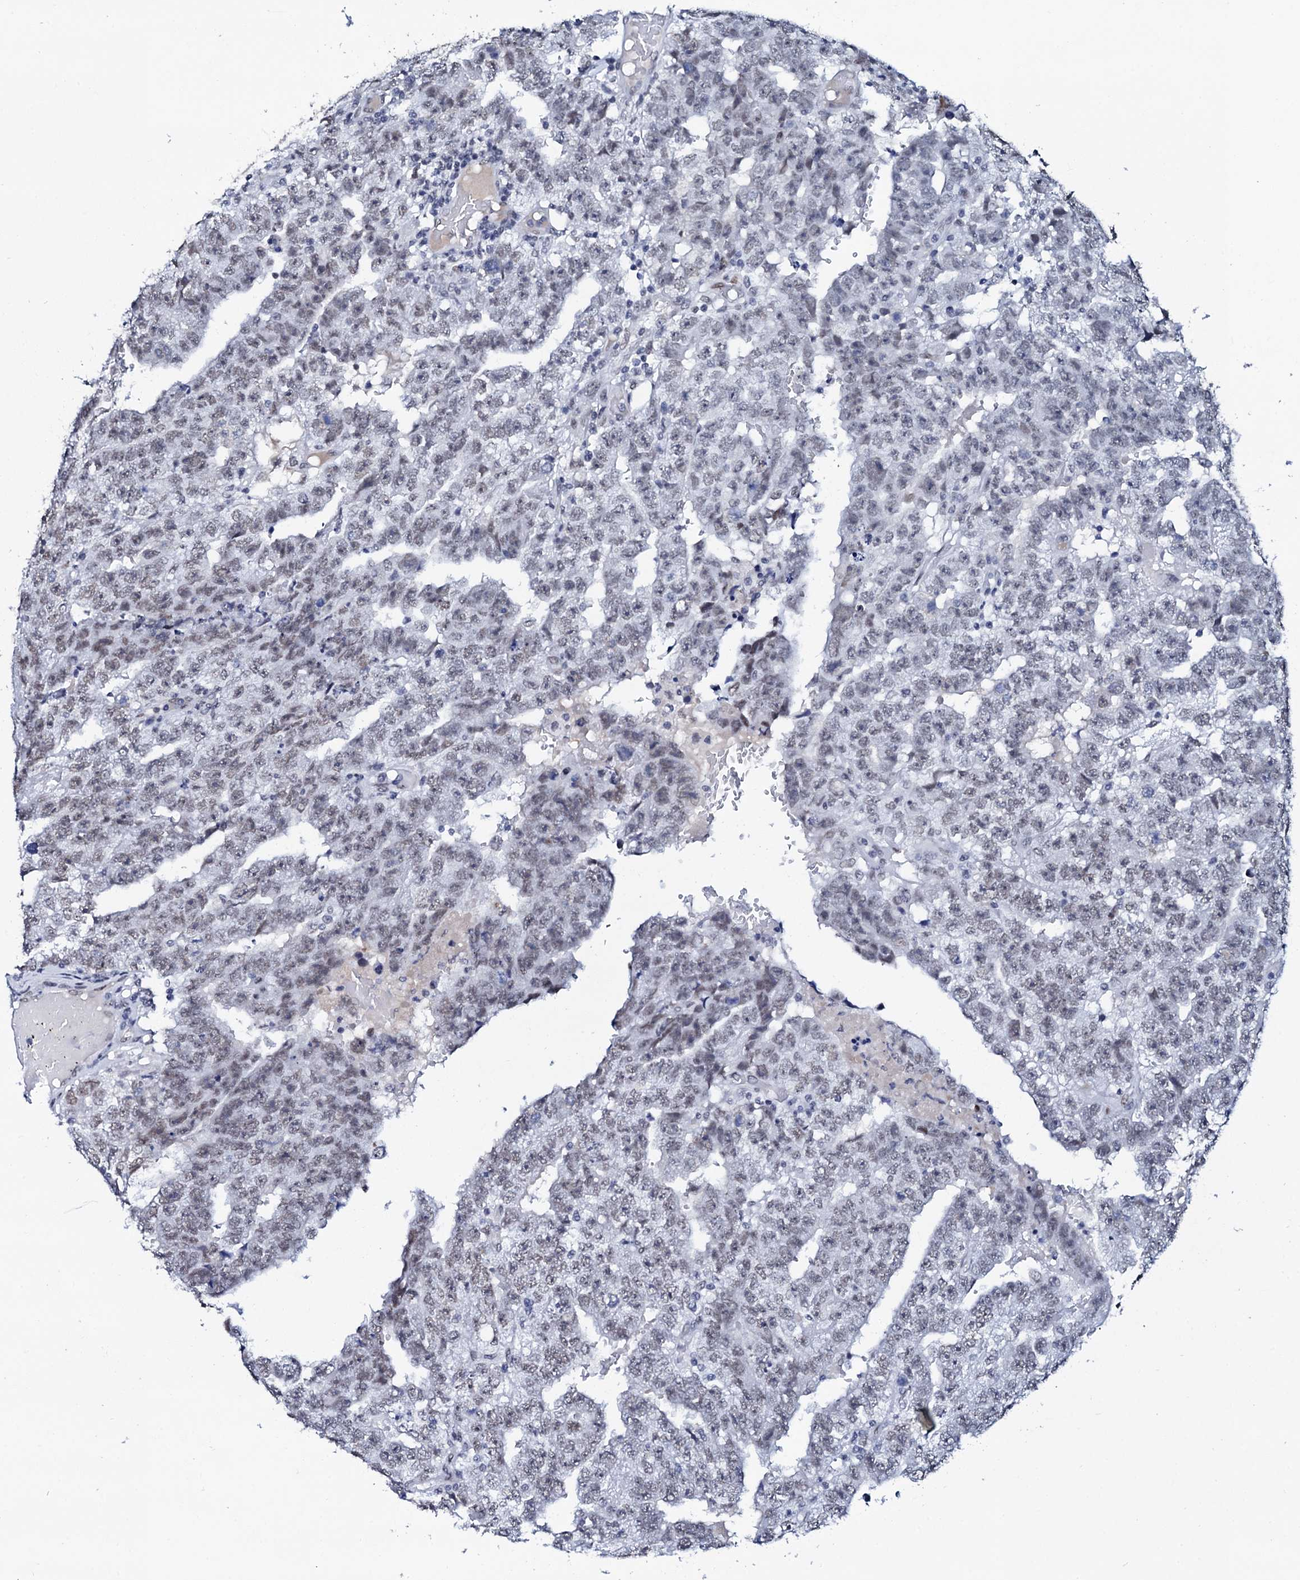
{"staining": {"intensity": "weak", "quantity": "25%-75%", "location": "nuclear"}, "tissue": "testis cancer", "cell_type": "Tumor cells", "image_type": "cancer", "snomed": [{"axis": "morphology", "description": "Carcinoma, Embryonal, NOS"}, {"axis": "topography", "description": "Testis"}], "caption": "Immunohistochemical staining of testis embryonal carcinoma exhibits low levels of weak nuclear protein expression in approximately 25%-75% of tumor cells.", "gene": "SPATA19", "patient": {"sex": "male", "age": 25}}